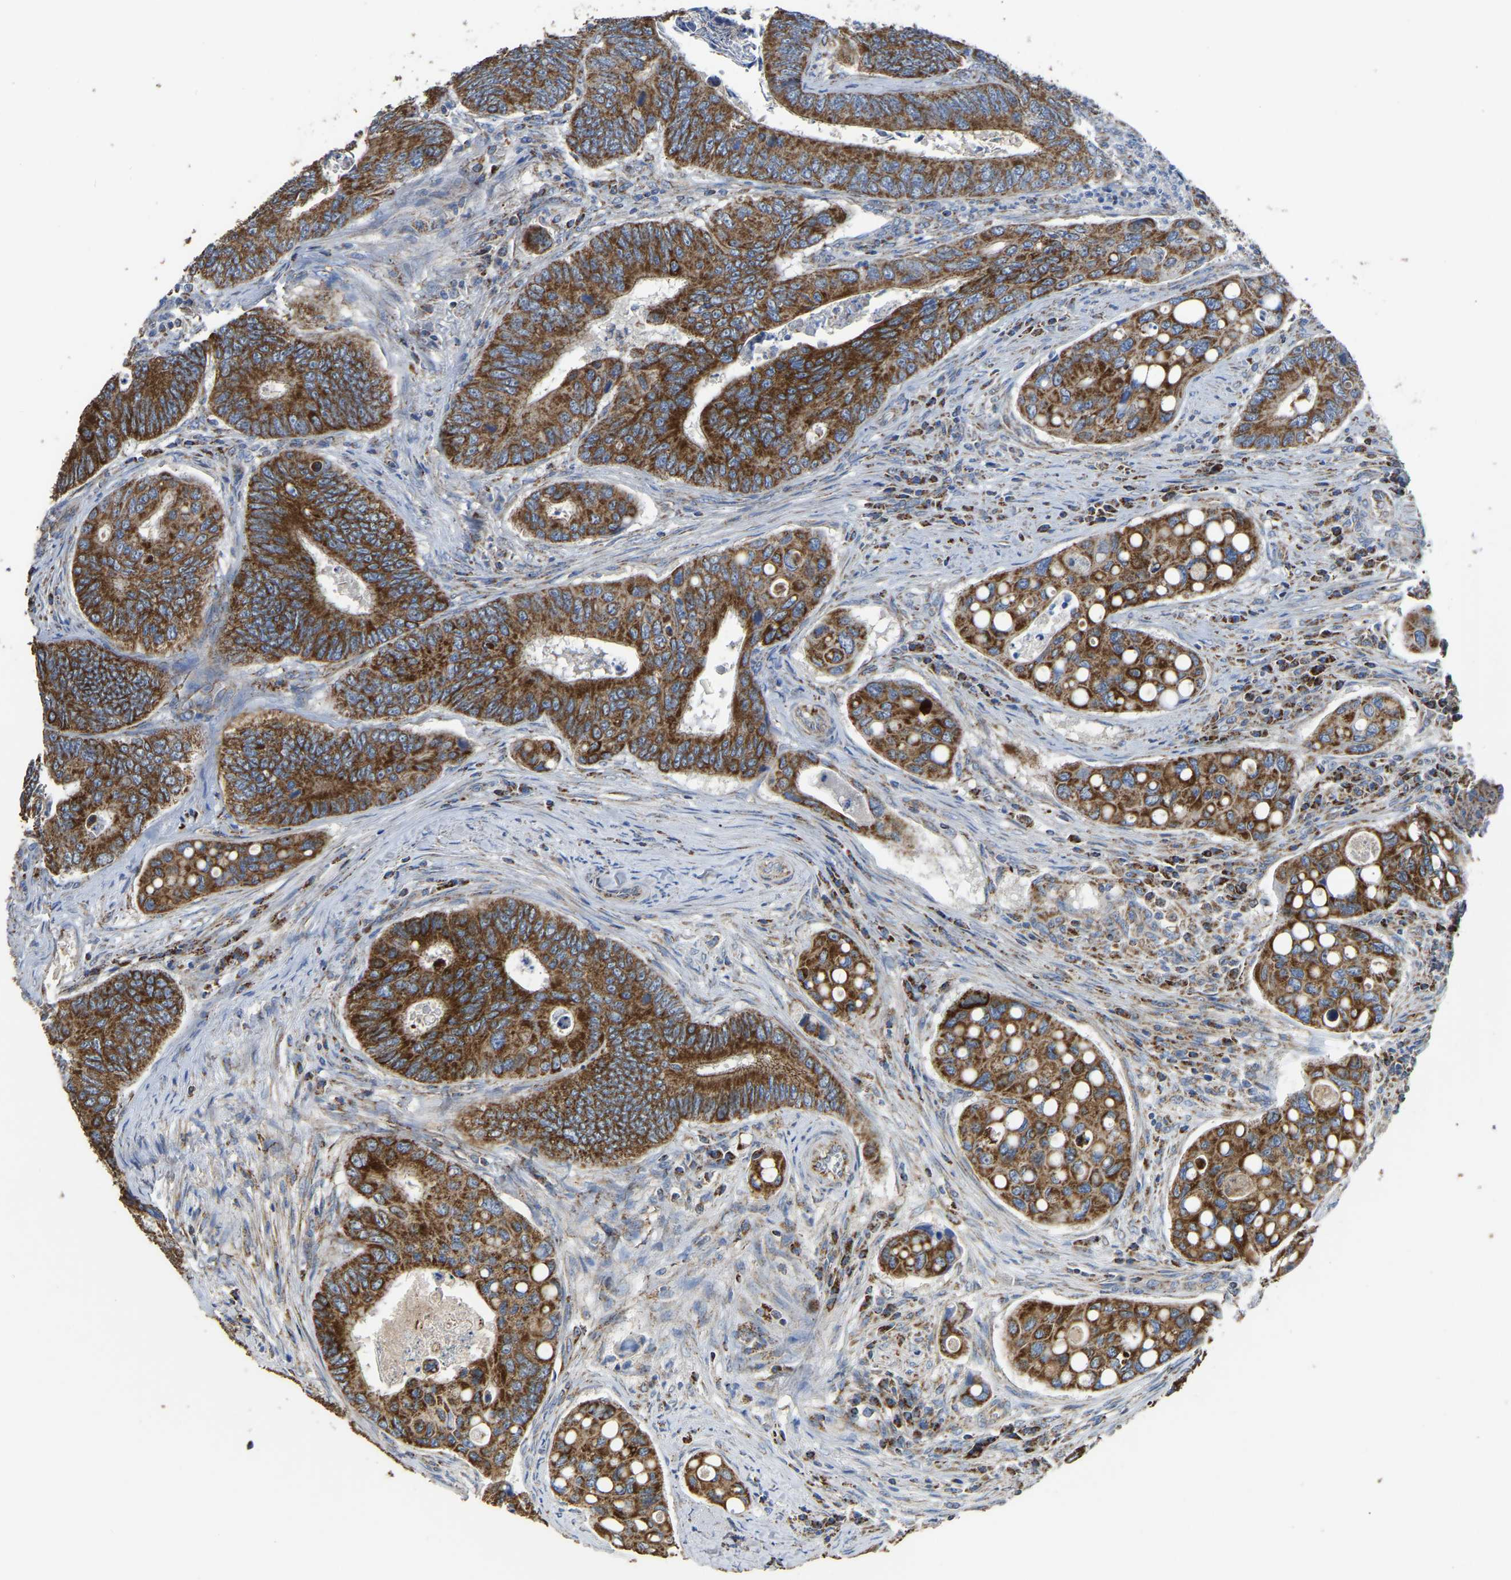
{"staining": {"intensity": "strong", "quantity": ">75%", "location": "cytoplasmic/membranous"}, "tissue": "colorectal cancer", "cell_type": "Tumor cells", "image_type": "cancer", "snomed": [{"axis": "morphology", "description": "Inflammation, NOS"}, {"axis": "morphology", "description": "Adenocarcinoma, NOS"}, {"axis": "topography", "description": "Colon"}], "caption": "Colorectal adenocarcinoma stained with a brown dye reveals strong cytoplasmic/membranous positive positivity in about >75% of tumor cells.", "gene": "ETFA", "patient": {"sex": "male", "age": 72}}